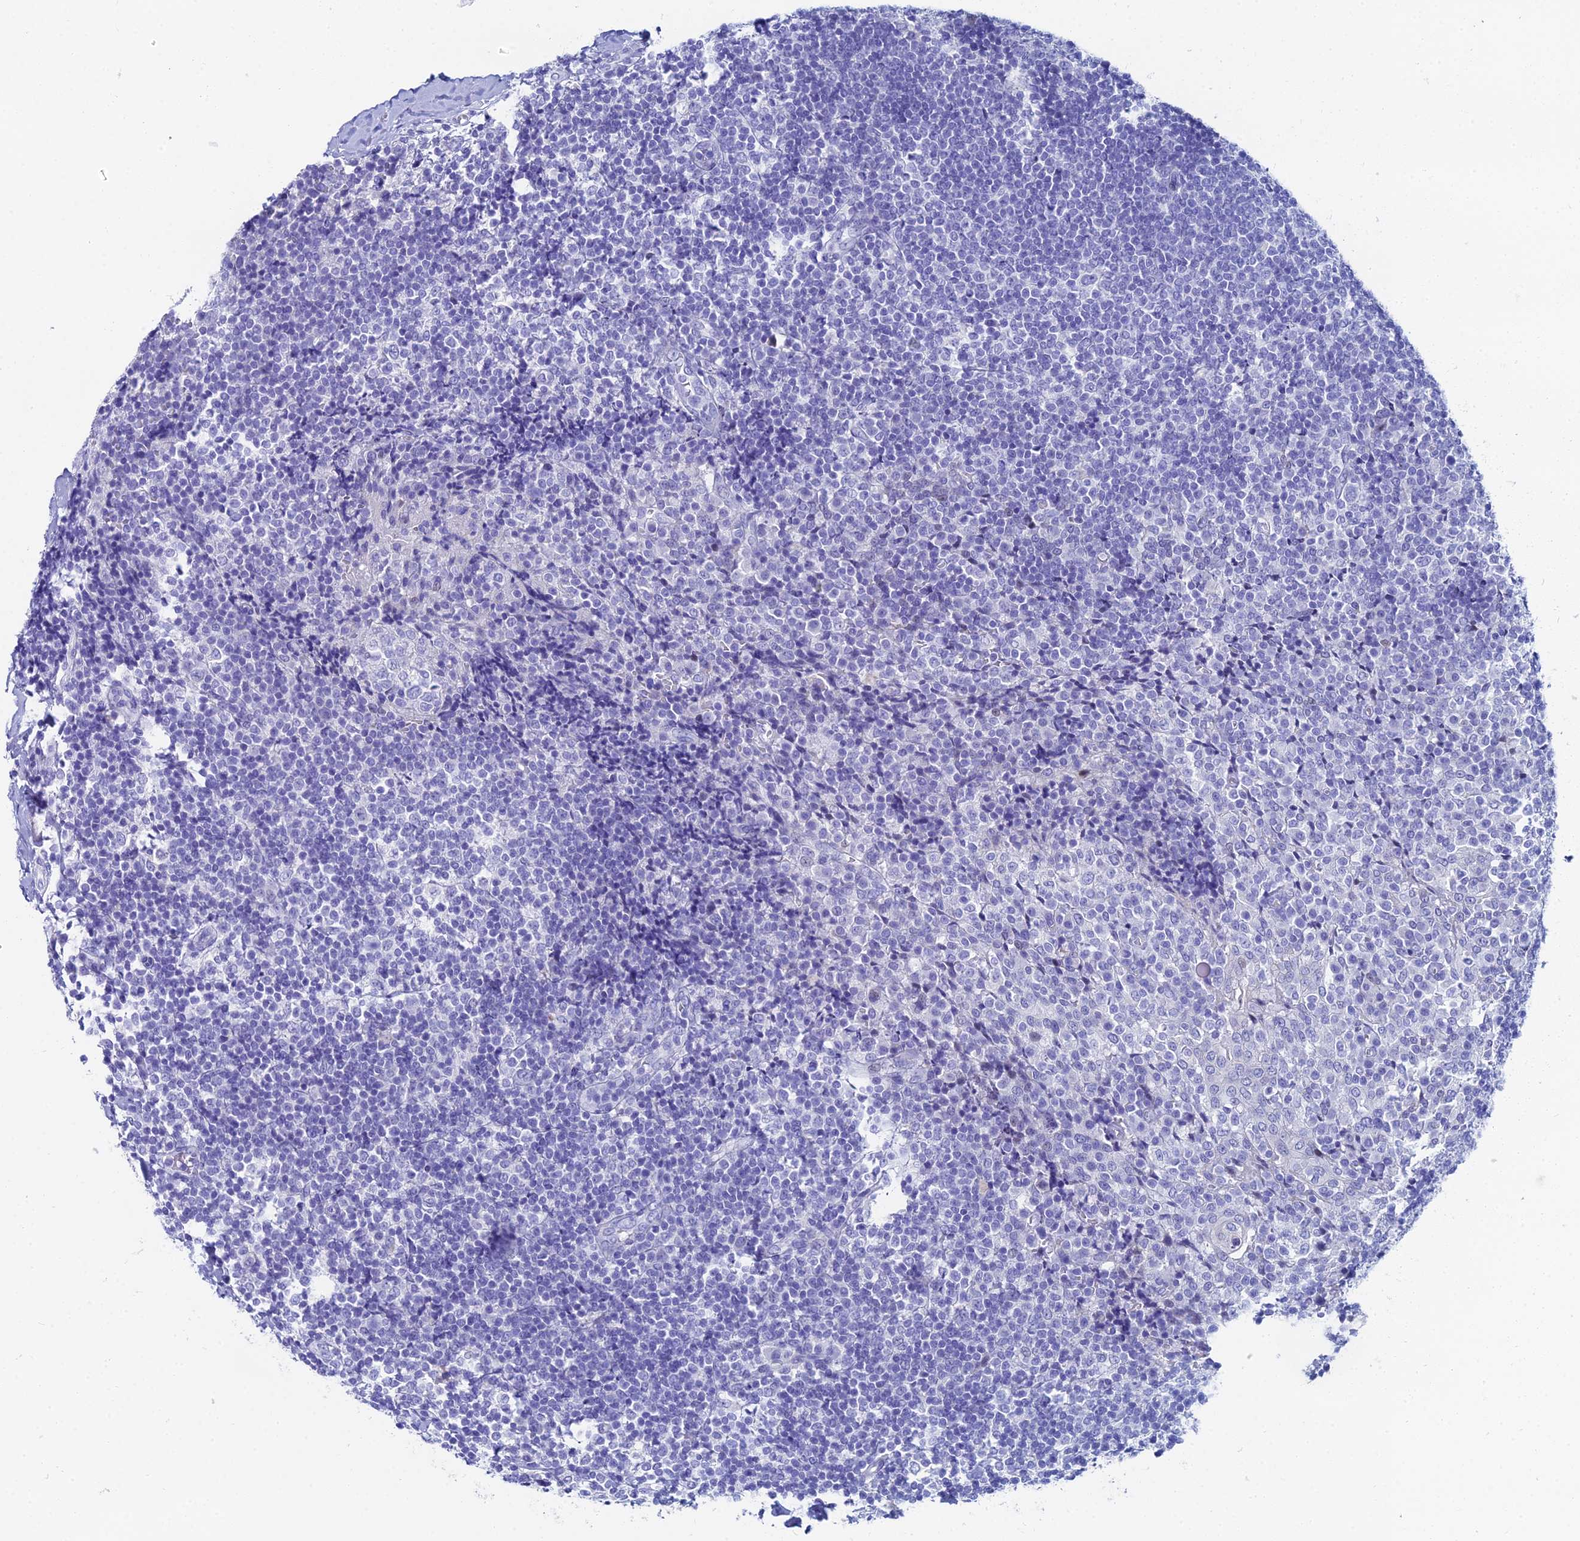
{"staining": {"intensity": "negative", "quantity": "none", "location": "none"}, "tissue": "tonsil", "cell_type": "Germinal center cells", "image_type": "normal", "snomed": [{"axis": "morphology", "description": "Normal tissue, NOS"}, {"axis": "topography", "description": "Tonsil"}], "caption": "Micrograph shows no protein expression in germinal center cells of normal tonsil.", "gene": "HSPA1L", "patient": {"sex": "female", "age": 19}}